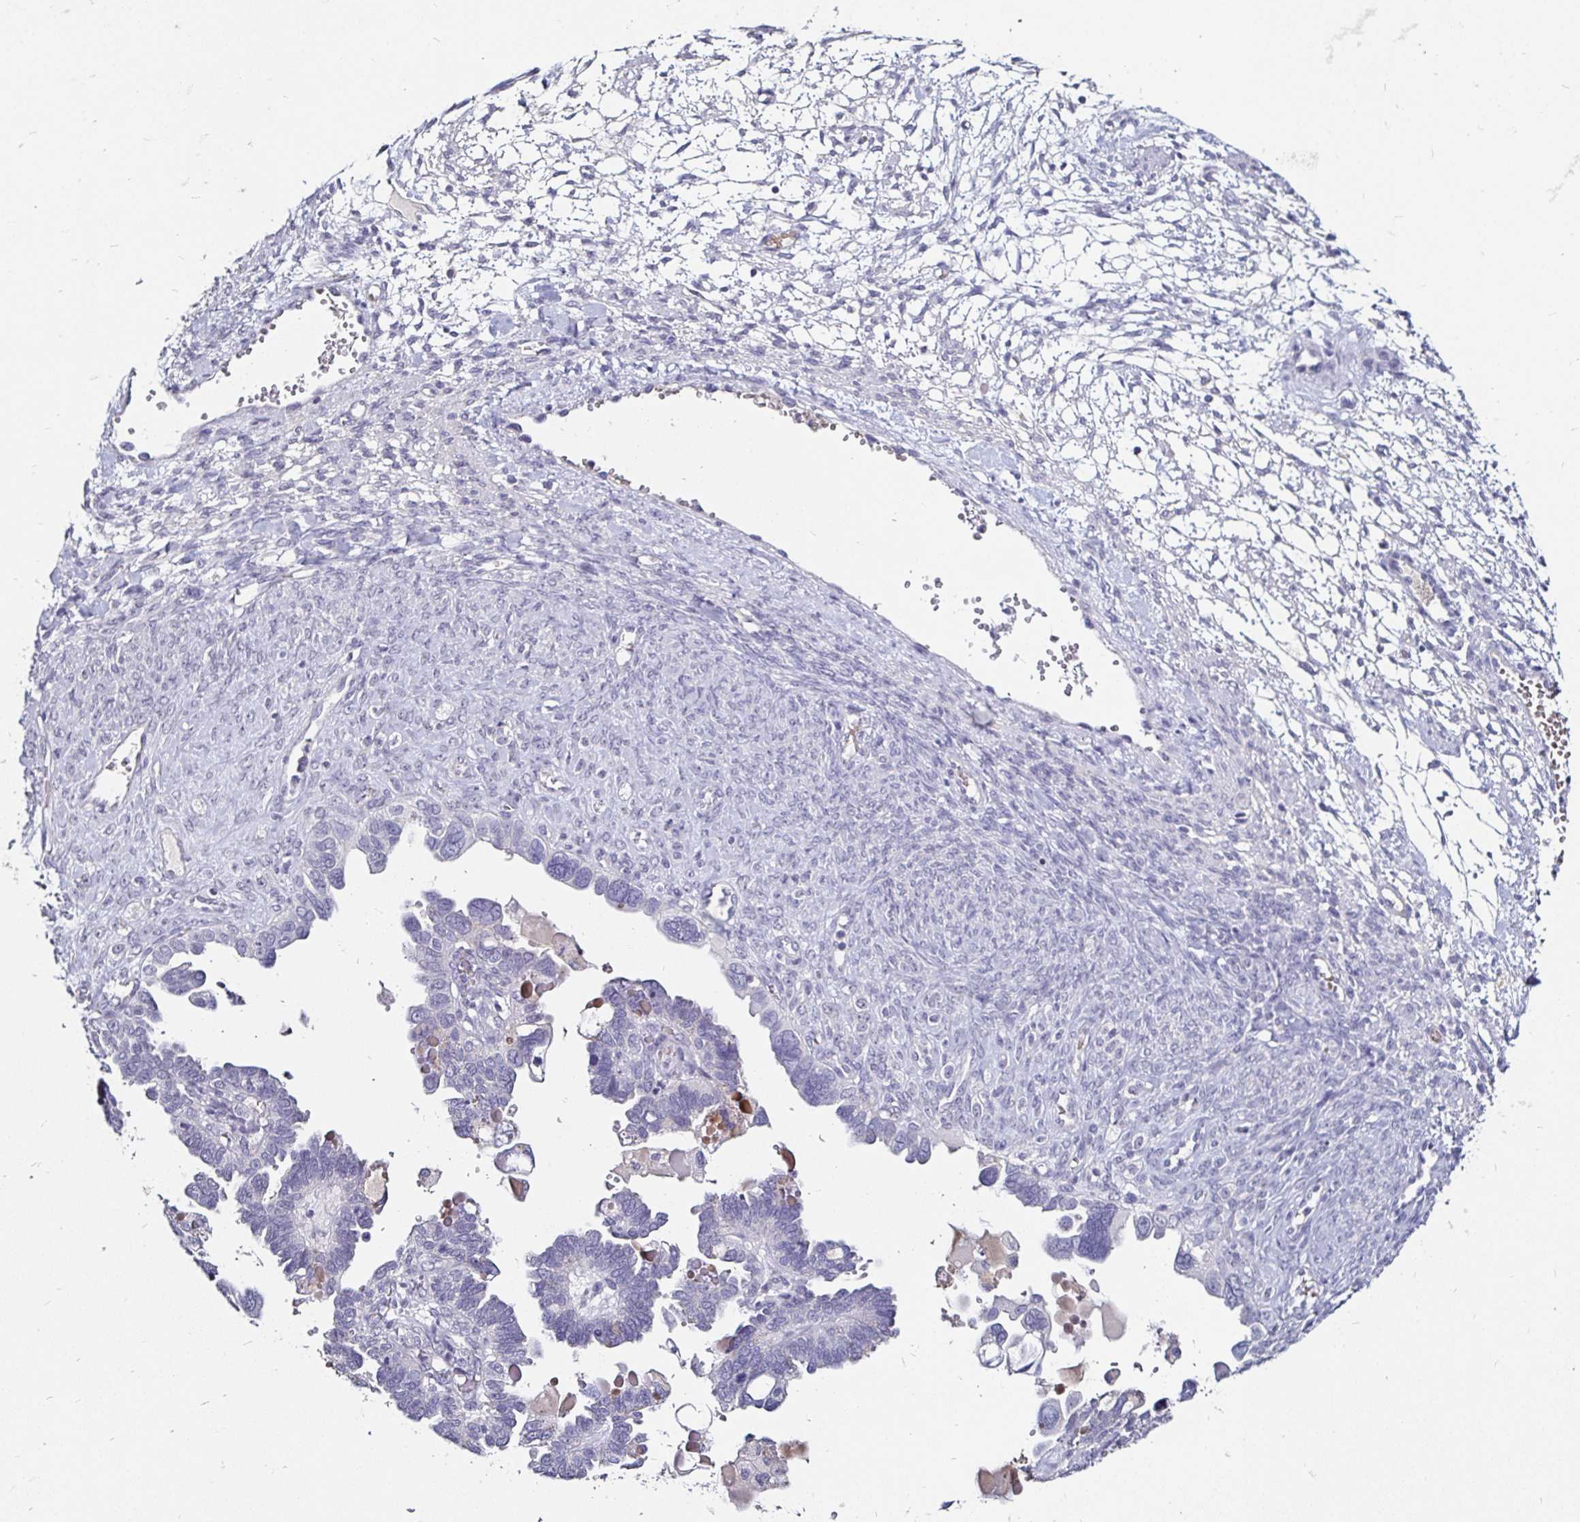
{"staining": {"intensity": "negative", "quantity": "none", "location": "none"}, "tissue": "ovarian cancer", "cell_type": "Tumor cells", "image_type": "cancer", "snomed": [{"axis": "morphology", "description": "Cystadenocarcinoma, serous, NOS"}, {"axis": "topography", "description": "Ovary"}], "caption": "Human serous cystadenocarcinoma (ovarian) stained for a protein using immunohistochemistry displays no expression in tumor cells.", "gene": "FAIM2", "patient": {"sex": "female", "age": 51}}